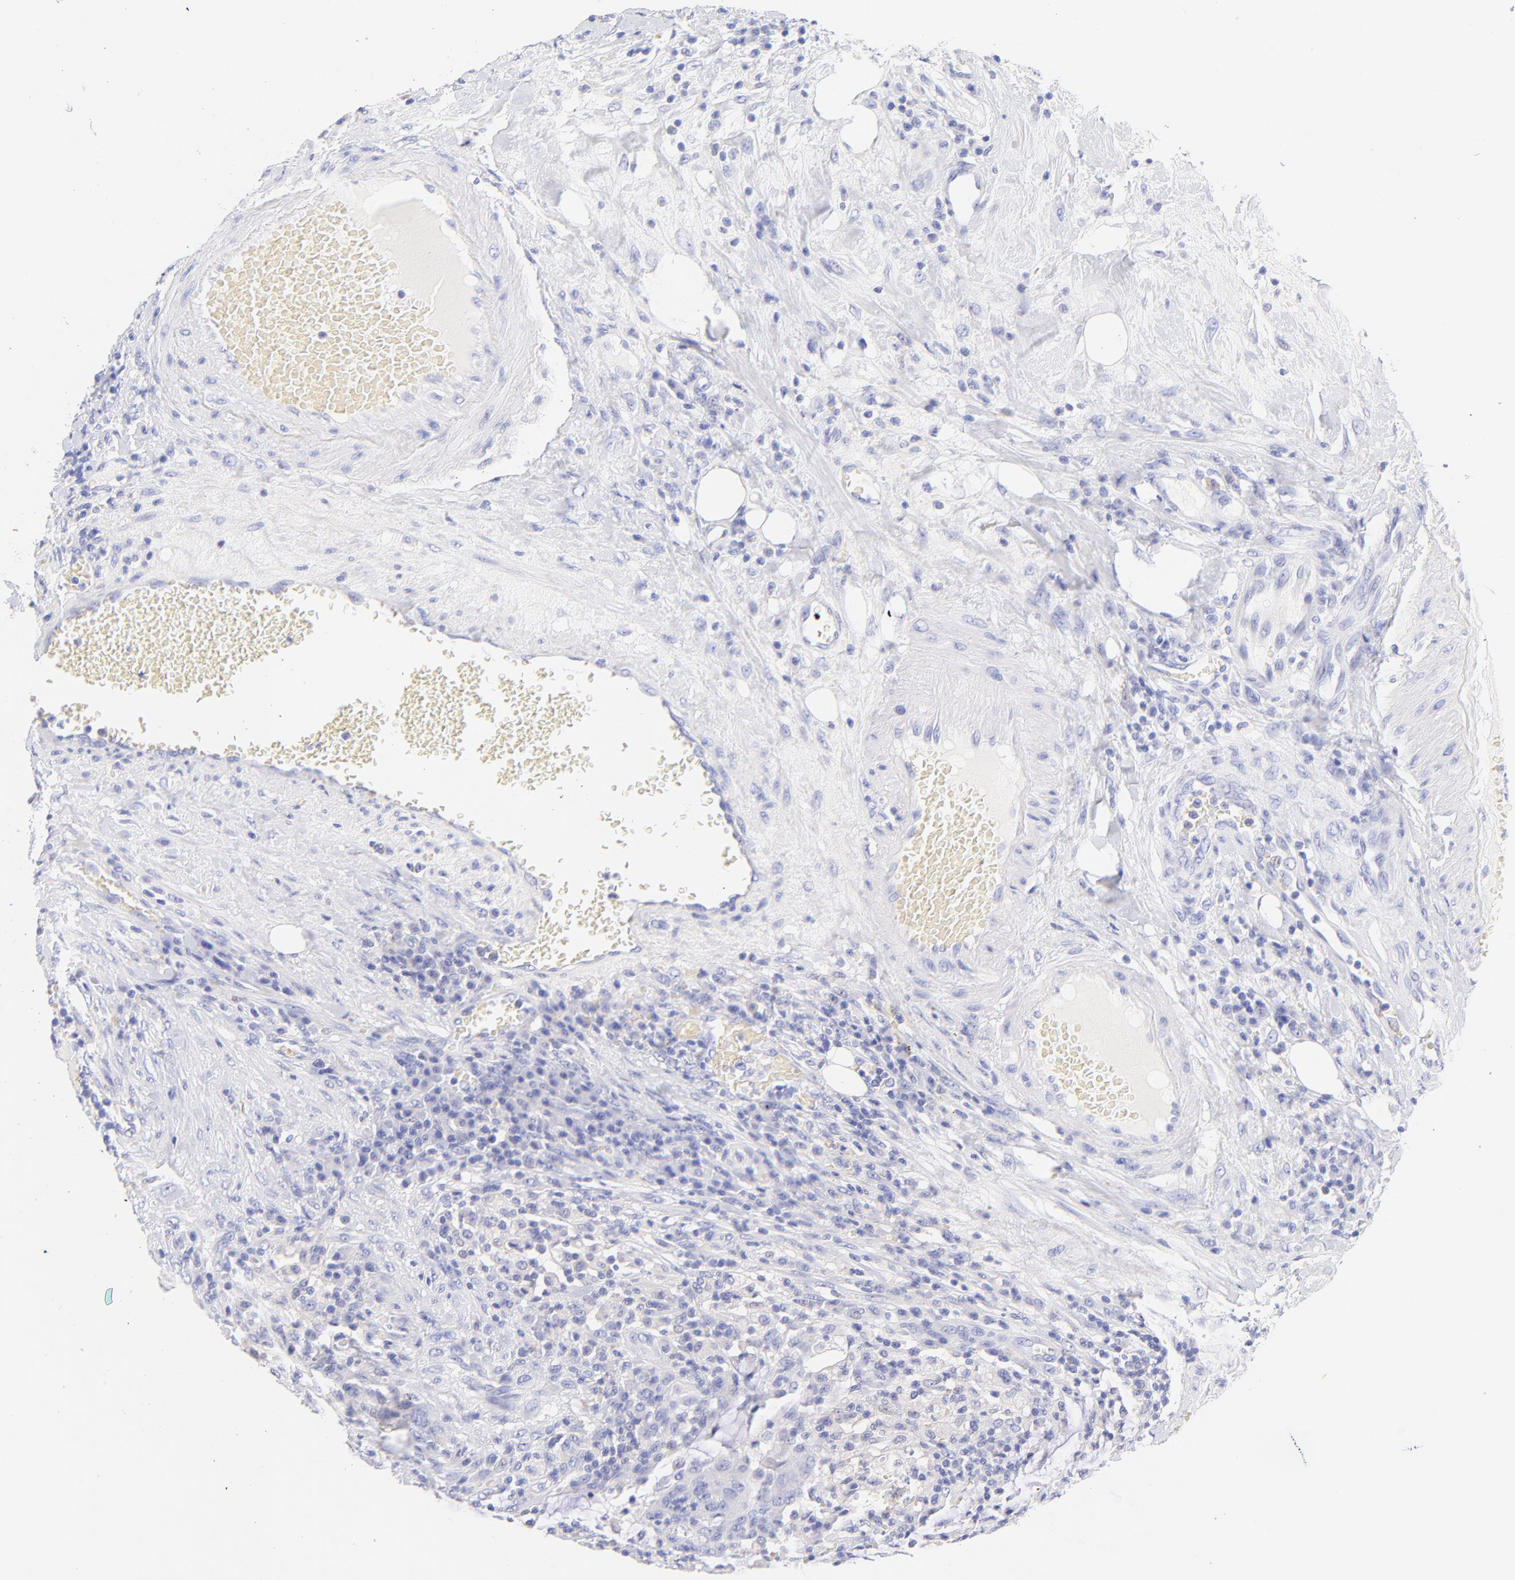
{"staining": {"intensity": "negative", "quantity": "none", "location": "none"}, "tissue": "colorectal cancer", "cell_type": "Tumor cells", "image_type": "cancer", "snomed": [{"axis": "morphology", "description": "Adenocarcinoma, NOS"}, {"axis": "topography", "description": "Colon"}], "caption": "Immunohistochemistry (IHC) image of neoplastic tissue: colorectal cancer (adenocarcinoma) stained with DAB reveals no significant protein staining in tumor cells.", "gene": "FRMPD3", "patient": {"sex": "male", "age": 54}}